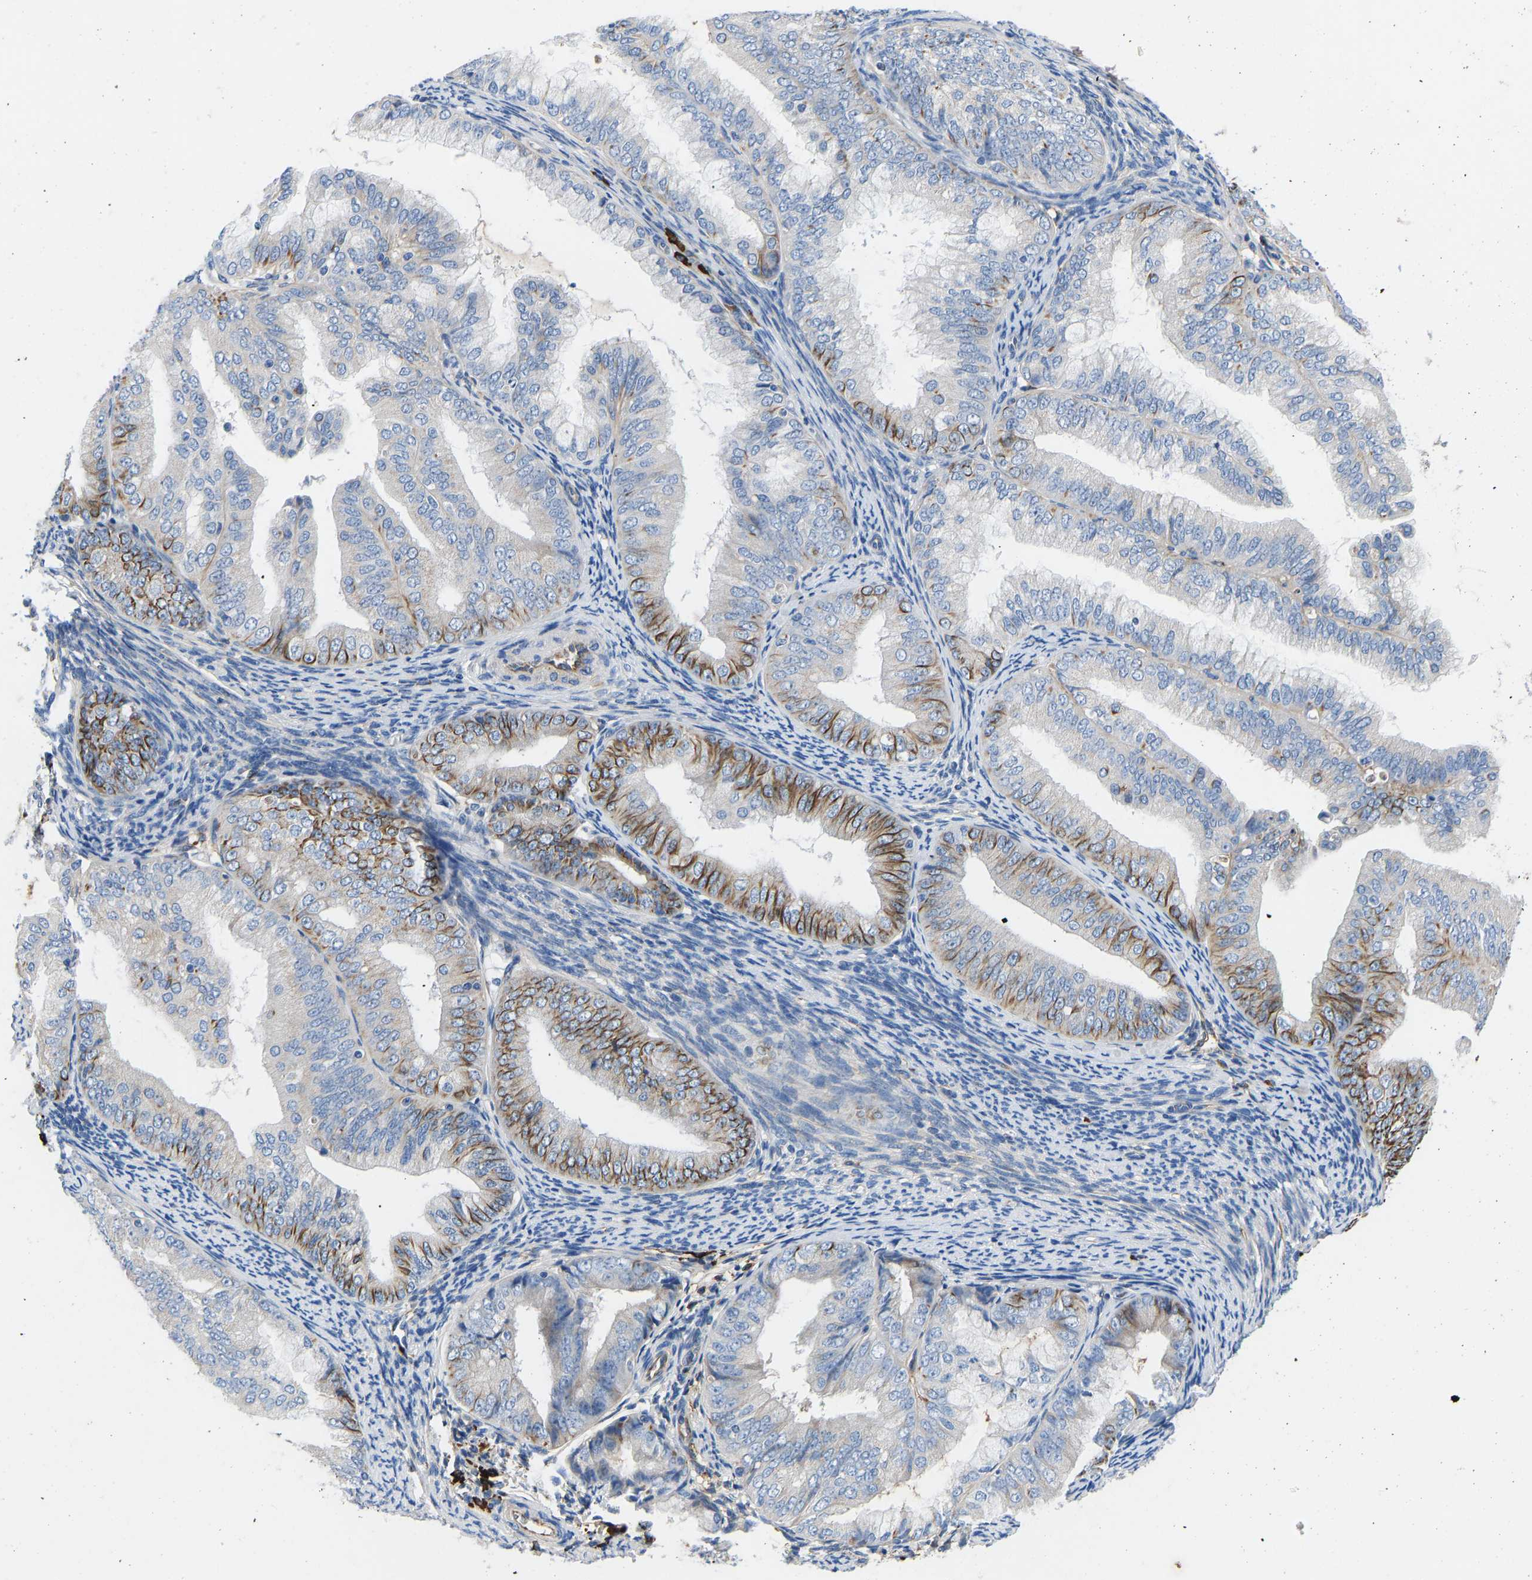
{"staining": {"intensity": "moderate", "quantity": "<25%", "location": "cytoplasmic/membranous"}, "tissue": "endometrial cancer", "cell_type": "Tumor cells", "image_type": "cancer", "snomed": [{"axis": "morphology", "description": "Adenocarcinoma, NOS"}, {"axis": "topography", "description": "Endometrium"}], "caption": "Moderate cytoplasmic/membranous expression is appreciated in about <25% of tumor cells in endometrial cancer.", "gene": "HSPG2", "patient": {"sex": "female", "age": 63}}